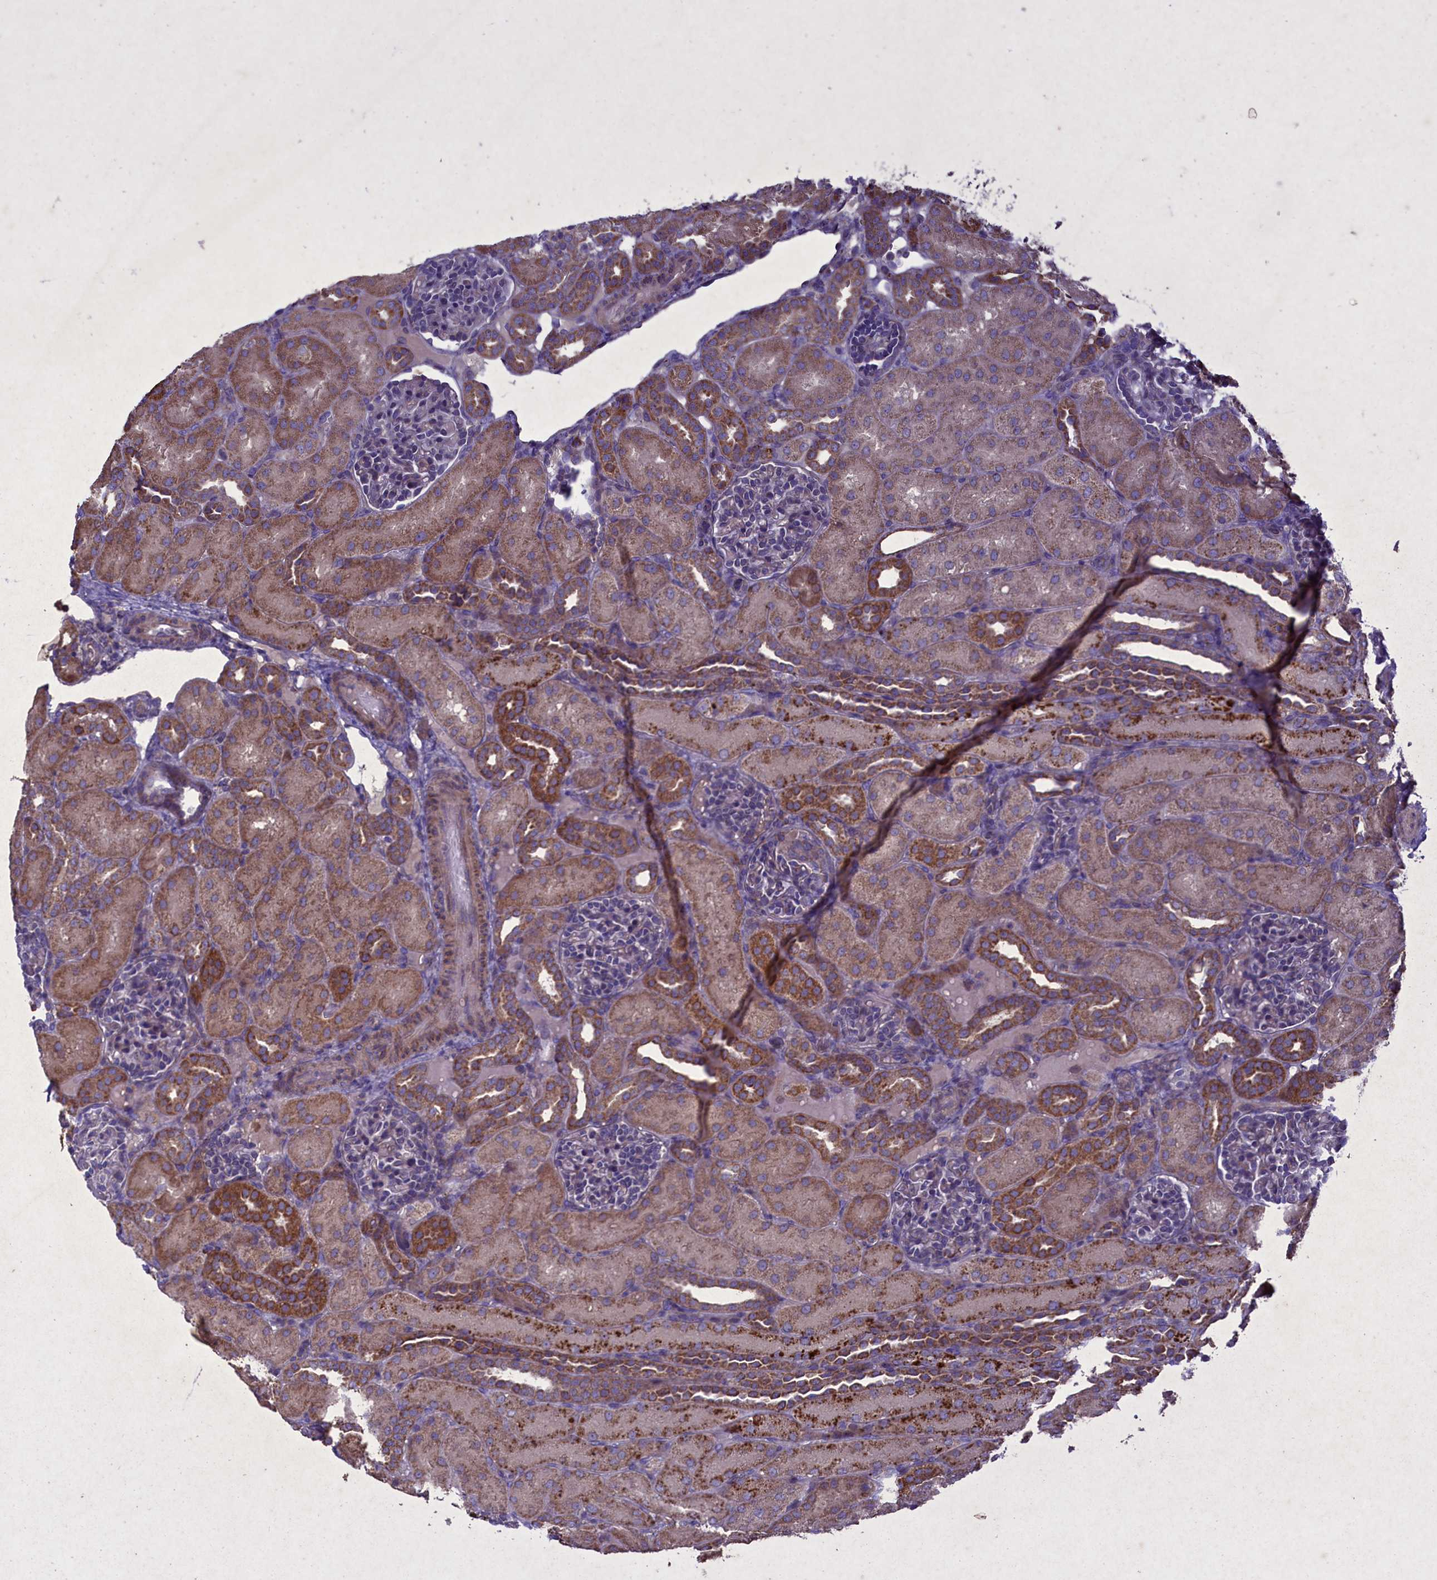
{"staining": {"intensity": "negative", "quantity": "none", "location": "none"}, "tissue": "kidney", "cell_type": "Cells in glomeruli", "image_type": "normal", "snomed": [{"axis": "morphology", "description": "Normal tissue, NOS"}, {"axis": "topography", "description": "Kidney"}], "caption": "Immunohistochemistry (IHC) image of normal kidney stained for a protein (brown), which demonstrates no expression in cells in glomeruli.", "gene": "CIAO2B", "patient": {"sex": "male", "age": 1}}